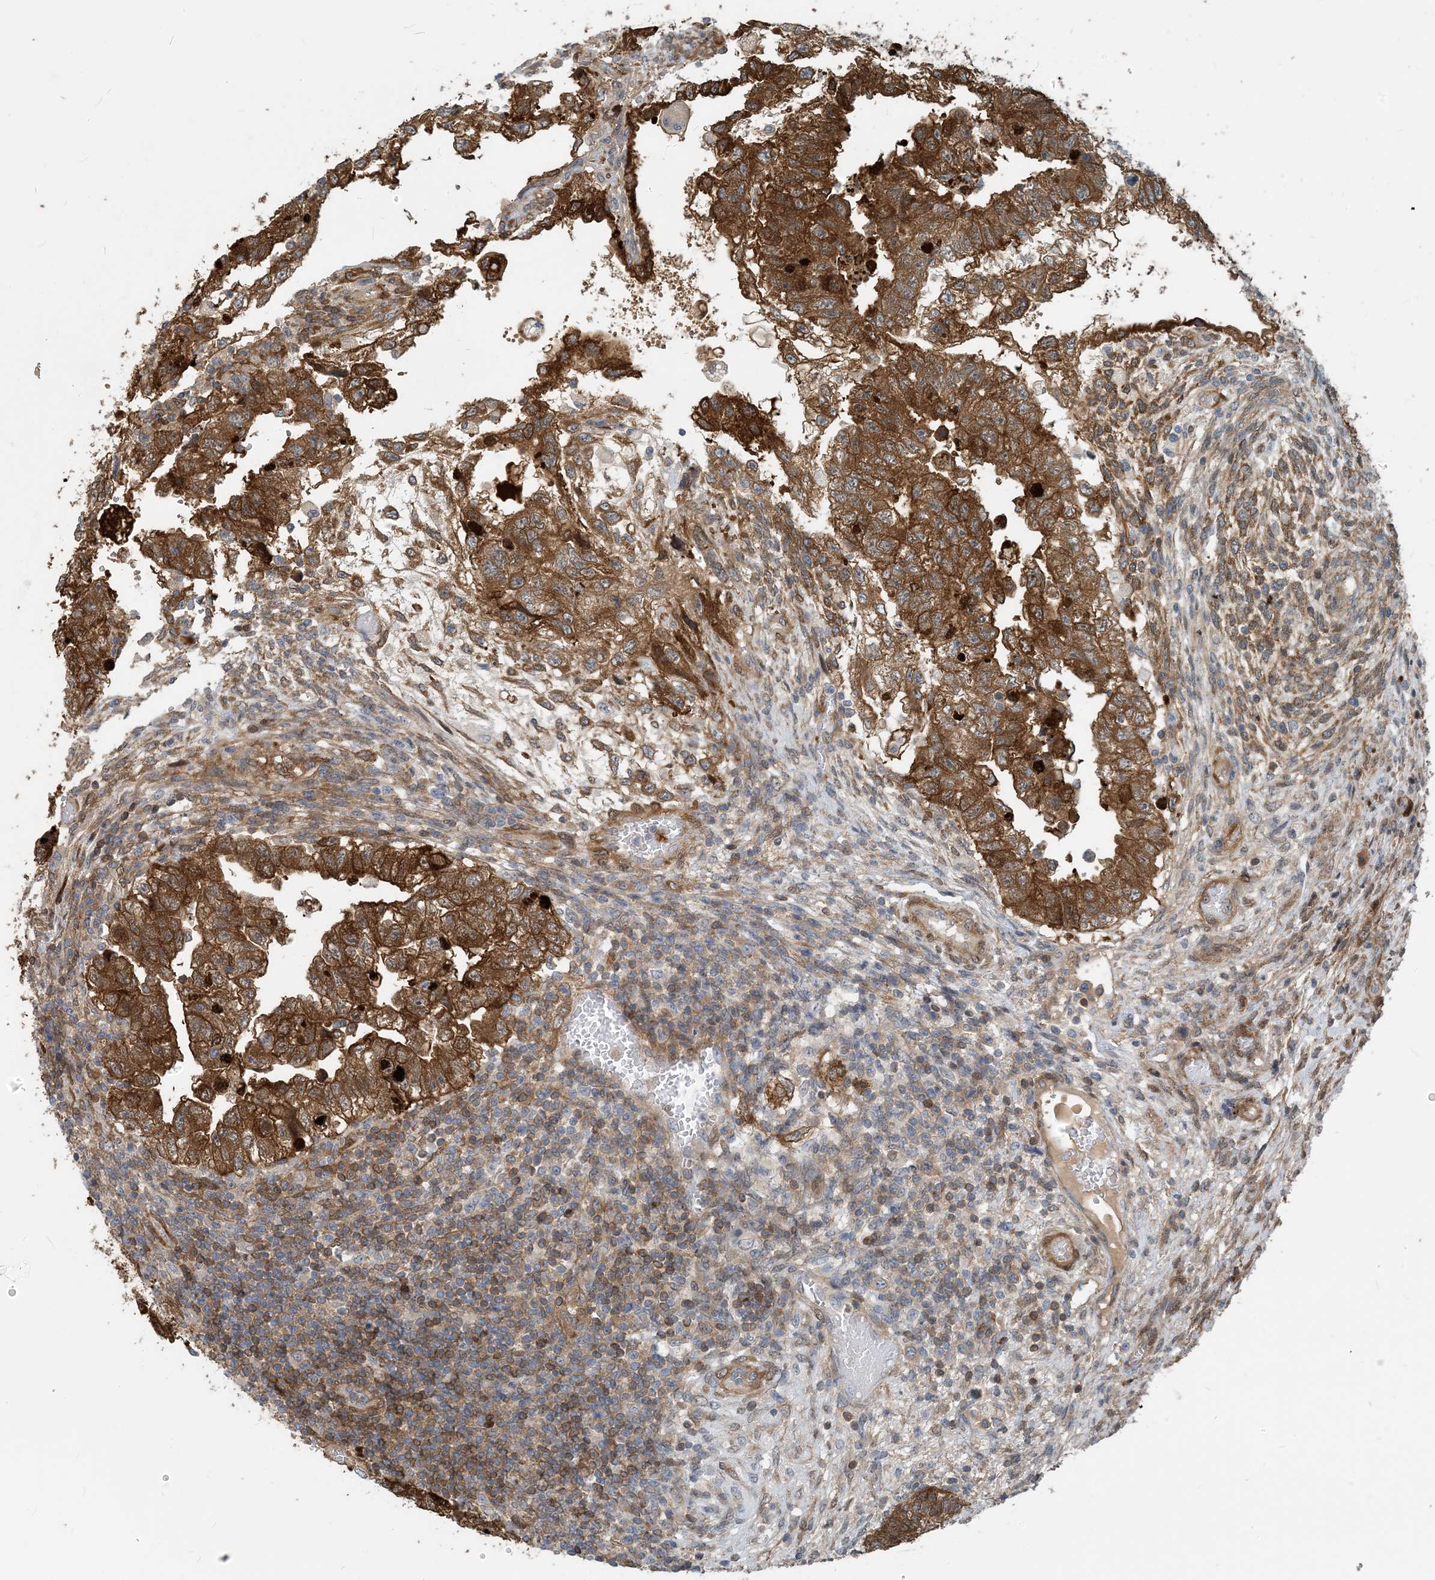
{"staining": {"intensity": "strong", "quantity": ">75%", "location": "cytoplasmic/membranous"}, "tissue": "testis cancer", "cell_type": "Tumor cells", "image_type": "cancer", "snomed": [{"axis": "morphology", "description": "Carcinoma, Embryonal, NOS"}, {"axis": "topography", "description": "Testis"}], "caption": "This micrograph reveals IHC staining of human embryonal carcinoma (testis), with high strong cytoplasmic/membranous expression in approximately >75% of tumor cells.", "gene": "ZC3H12A", "patient": {"sex": "male", "age": 36}}